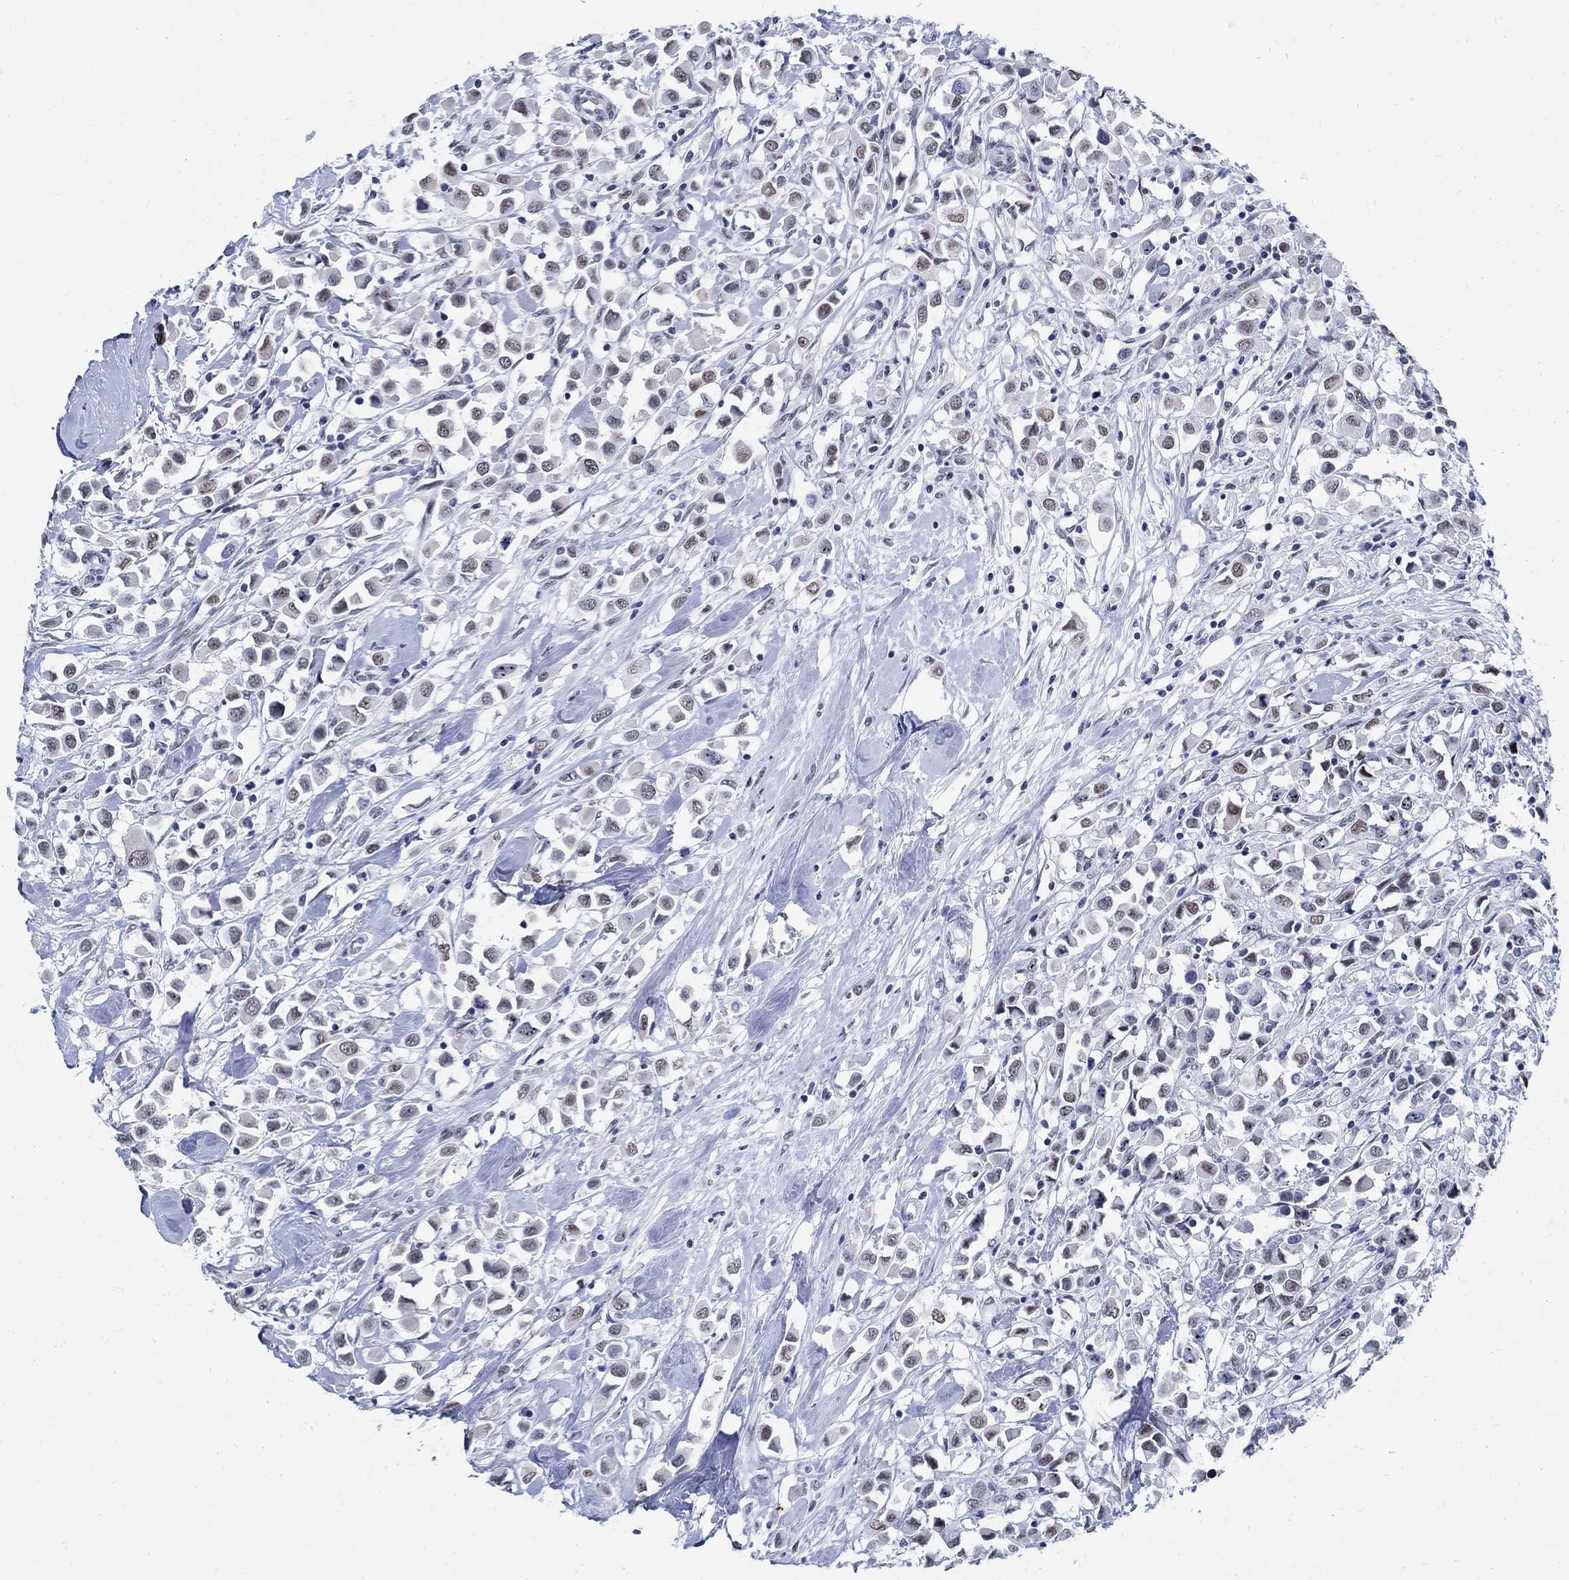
{"staining": {"intensity": "weak", "quantity": "25%-75%", "location": "nuclear"}, "tissue": "breast cancer", "cell_type": "Tumor cells", "image_type": "cancer", "snomed": [{"axis": "morphology", "description": "Duct carcinoma"}, {"axis": "topography", "description": "Breast"}], "caption": "Immunohistochemistry (DAB (3,3'-diaminobenzidine)) staining of human breast intraductal carcinoma reveals weak nuclear protein expression in approximately 25%-75% of tumor cells. The protein is shown in brown color, while the nuclei are stained blue.", "gene": "DLK1", "patient": {"sex": "female", "age": 61}}